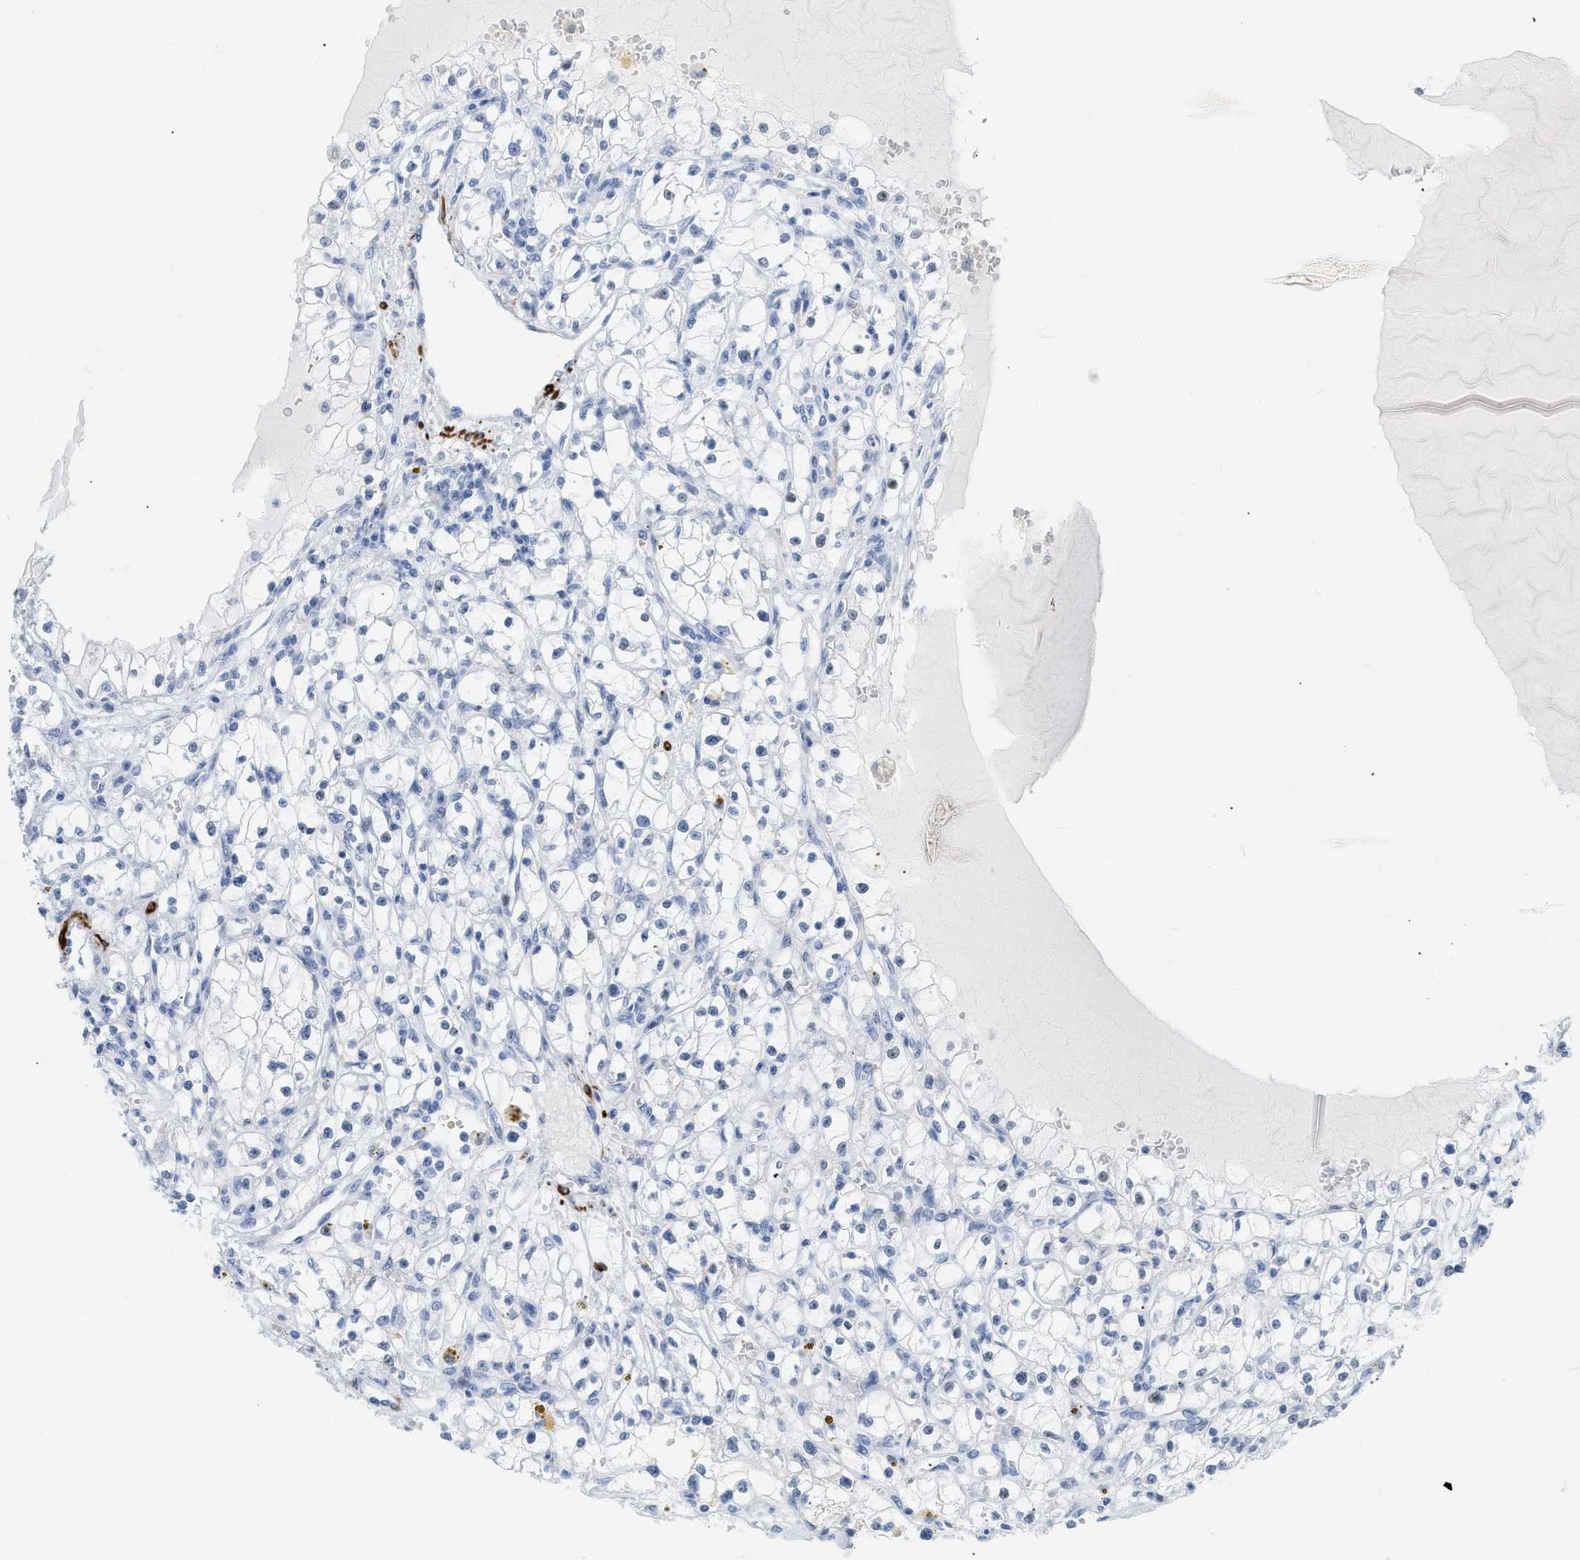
{"staining": {"intensity": "negative", "quantity": "none", "location": "none"}, "tissue": "renal cancer", "cell_type": "Tumor cells", "image_type": "cancer", "snomed": [{"axis": "morphology", "description": "Adenocarcinoma, NOS"}, {"axis": "topography", "description": "Kidney"}], "caption": "There is no significant positivity in tumor cells of renal adenocarcinoma. Brightfield microscopy of immunohistochemistry (IHC) stained with DAB (brown) and hematoxylin (blue), captured at high magnification.", "gene": "DES", "patient": {"sex": "male", "age": 56}}